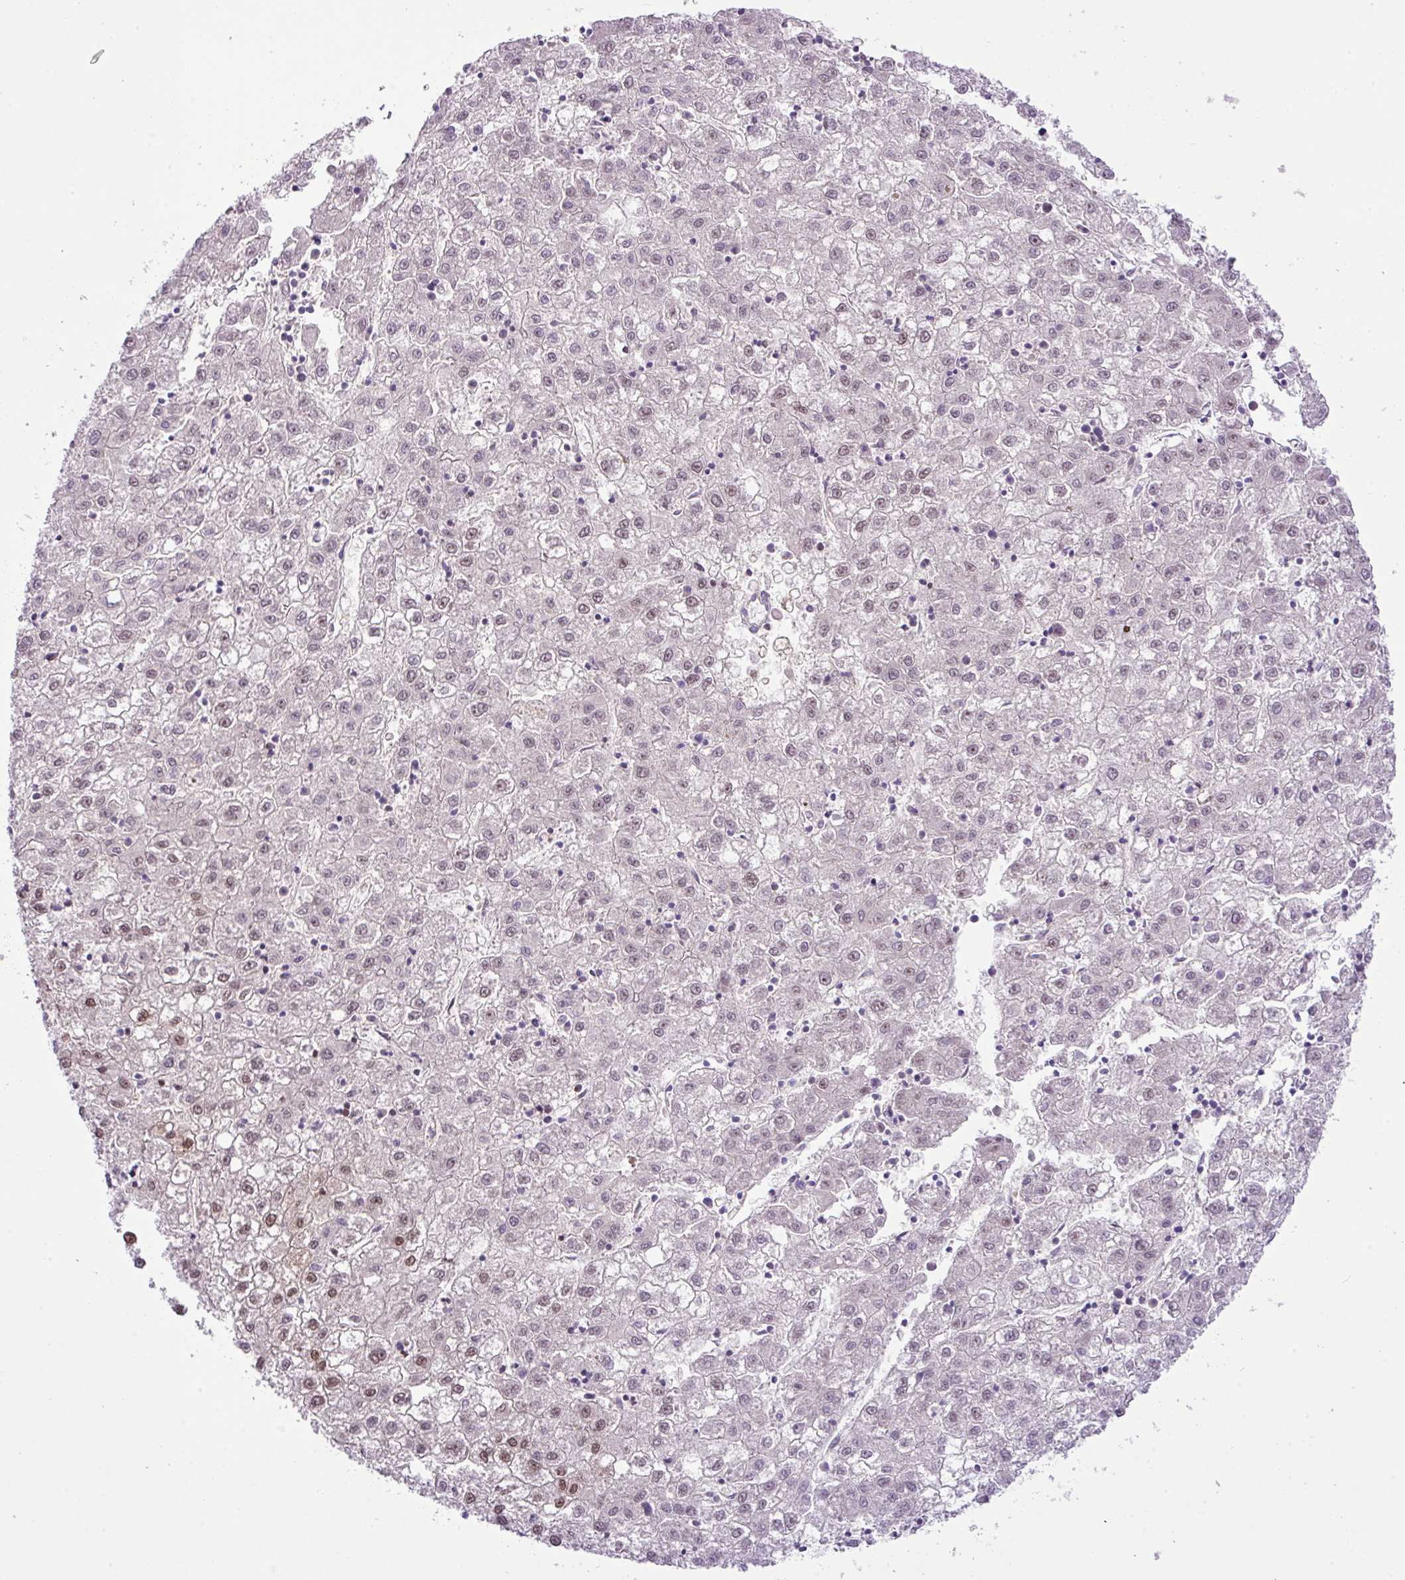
{"staining": {"intensity": "moderate", "quantity": "<25%", "location": "nuclear"}, "tissue": "liver cancer", "cell_type": "Tumor cells", "image_type": "cancer", "snomed": [{"axis": "morphology", "description": "Carcinoma, Hepatocellular, NOS"}, {"axis": "topography", "description": "Liver"}], "caption": "Immunohistochemistry (IHC) (DAB (3,3'-diaminobenzidine)) staining of liver hepatocellular carcinoma shows moderate nuclear protein expression in about <25% of tumor cells. (IHC, brightfield microscopy, high magnification).", "gene": "CCDC137", "patient": {"sex": "male", "age": 72}}